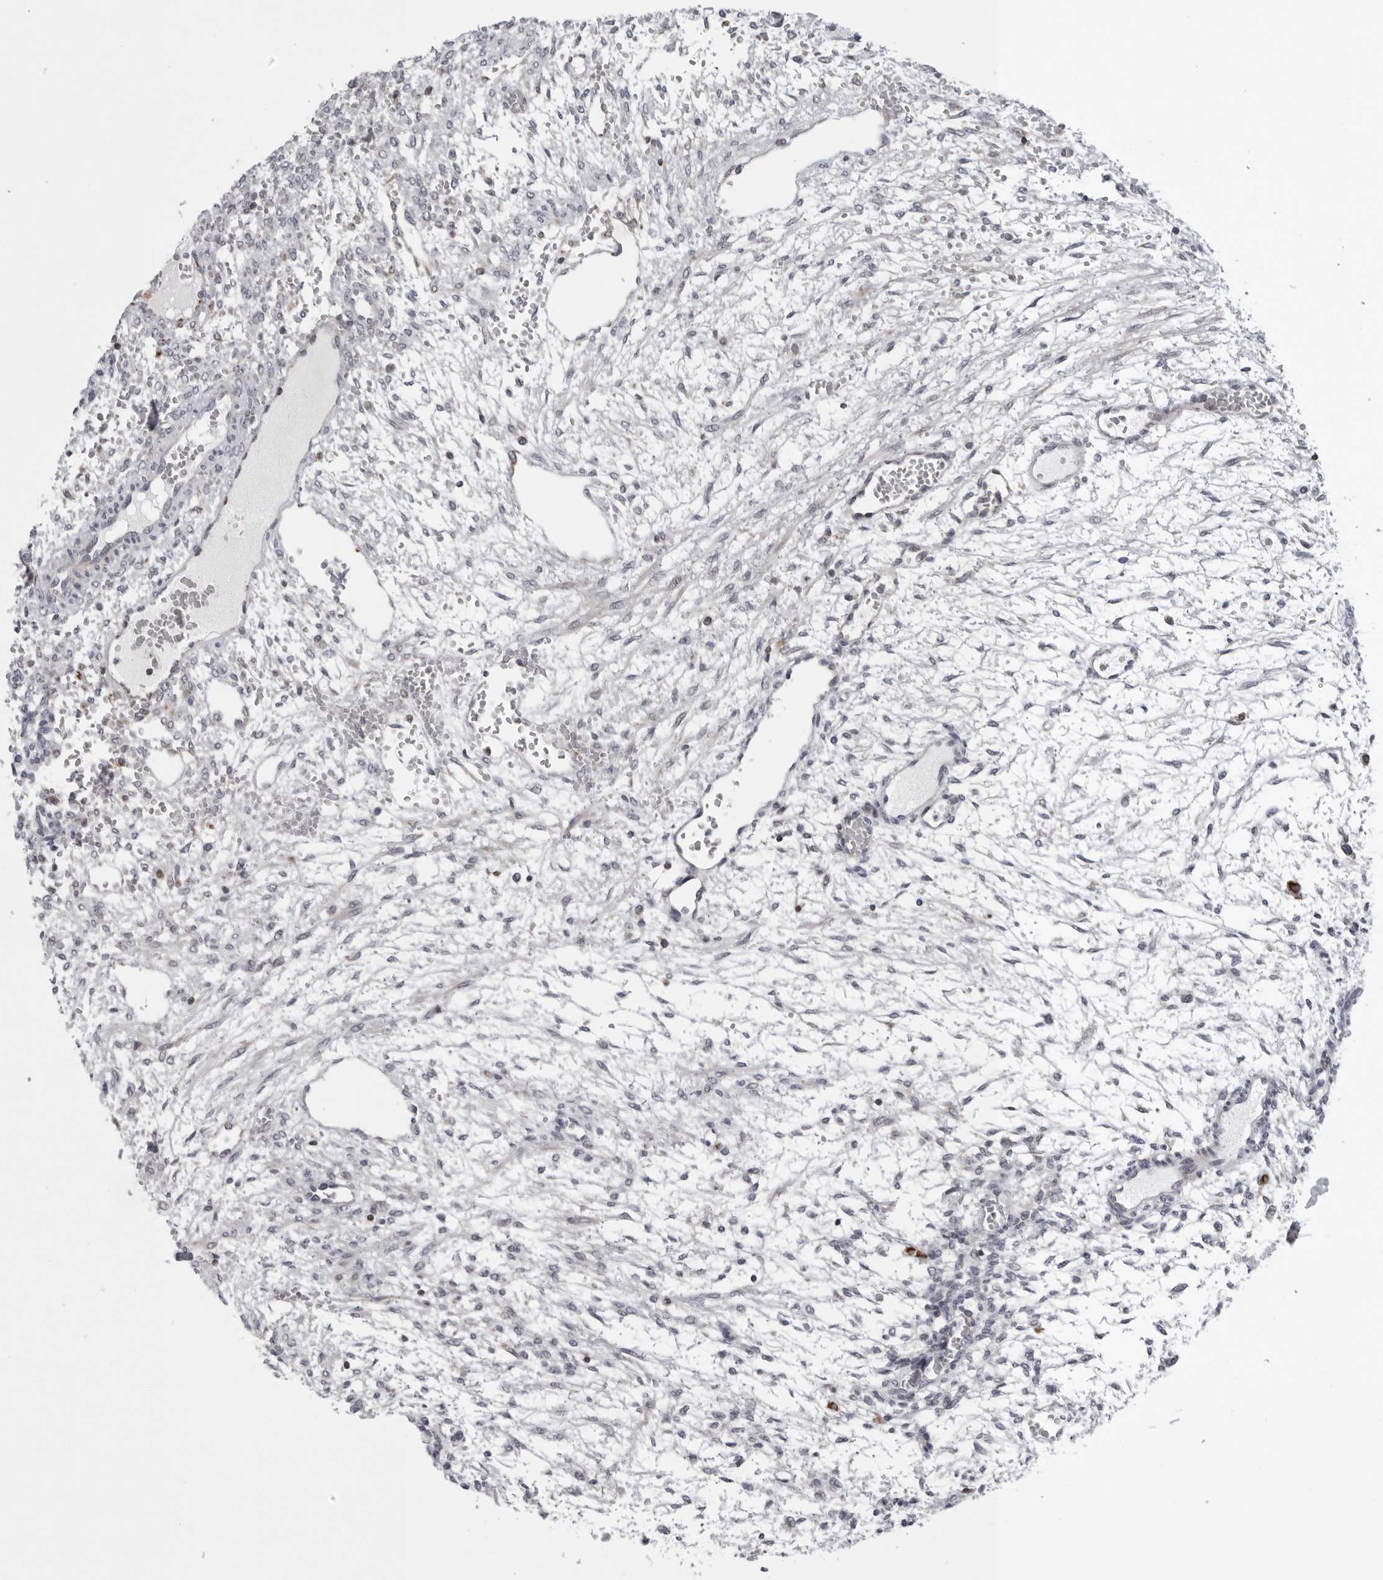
{"staining": {"intensity": "negative", "quantity": "none", "location": "none"}, "tissue": "ovary", "cell_type": "Ovarian stroma cells", "image_type": "normal", "snomed": [{"axis": "morphology", "description": "Normal tissue, NOS"}, {"axis": "topography", "description": "Ovary"}], "caption": "Immunohistochemistry histopathology image of benign human ovary stained for a protein (brown), which reveals no positivity in ovarian stroma cells. (DAB immunohistochemistry (IHC) with hematoxylin counter stain).", "gene": "CPT2", "patient": {"sex": "female", "age": 34}}